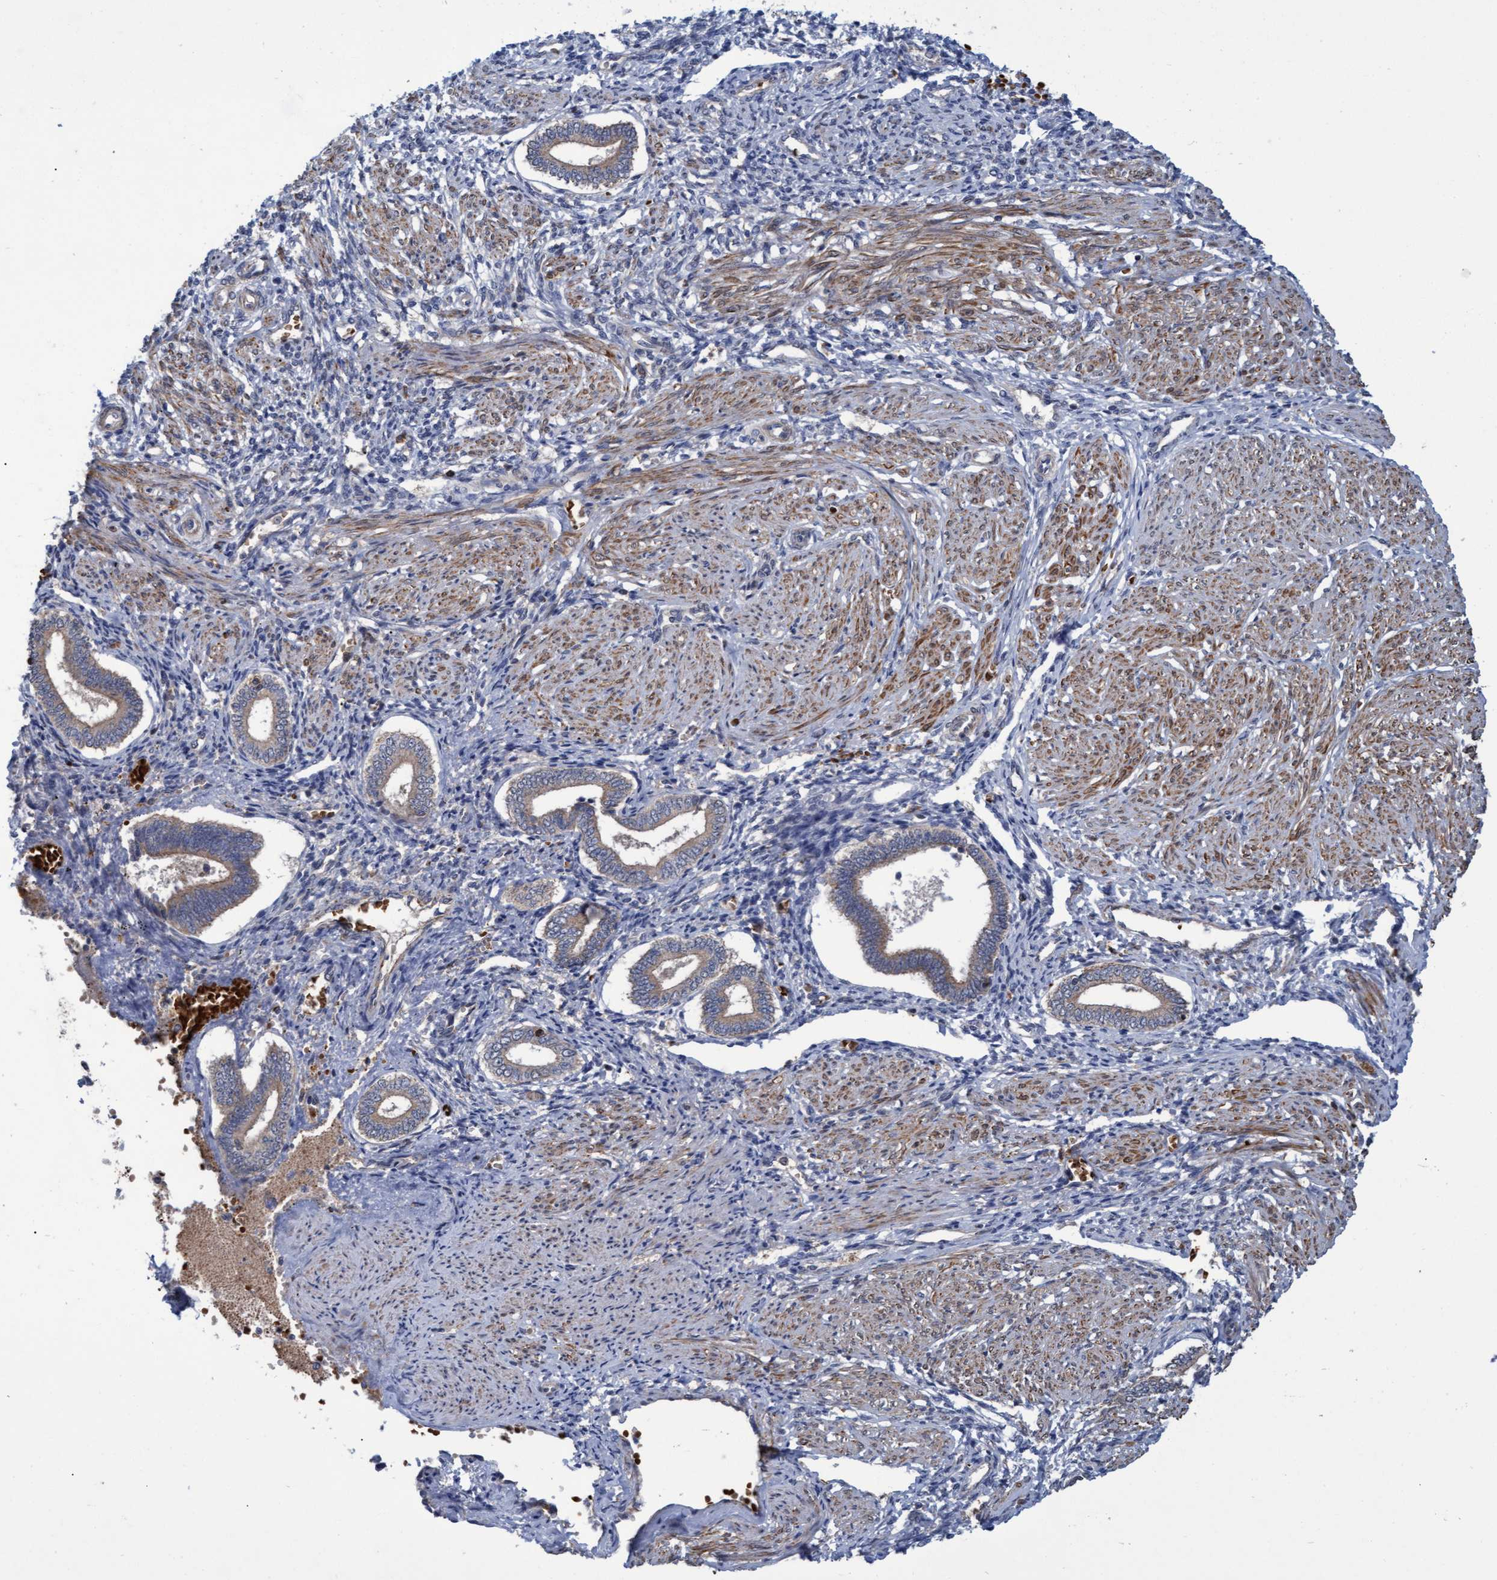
{"staining": {"intensity": "negative", "quantity": "none", "location": "none"}, "tissue": "endometrium", "cell_type": "Cells in endometrial stroma", "image_type": "normal", "snomed": [{"axis": "morphology", "description": "Normal tissue, NOS"}, {"axis": "topography", "description": "Endometrium"}], "caption": "High power microscopy histopathology image of an IHC image of normal endometrium, revealing no significant expression in cells in endometrial stroma.", "gene": "NAA15", "patient": {"sex": "female", "age": 42}}